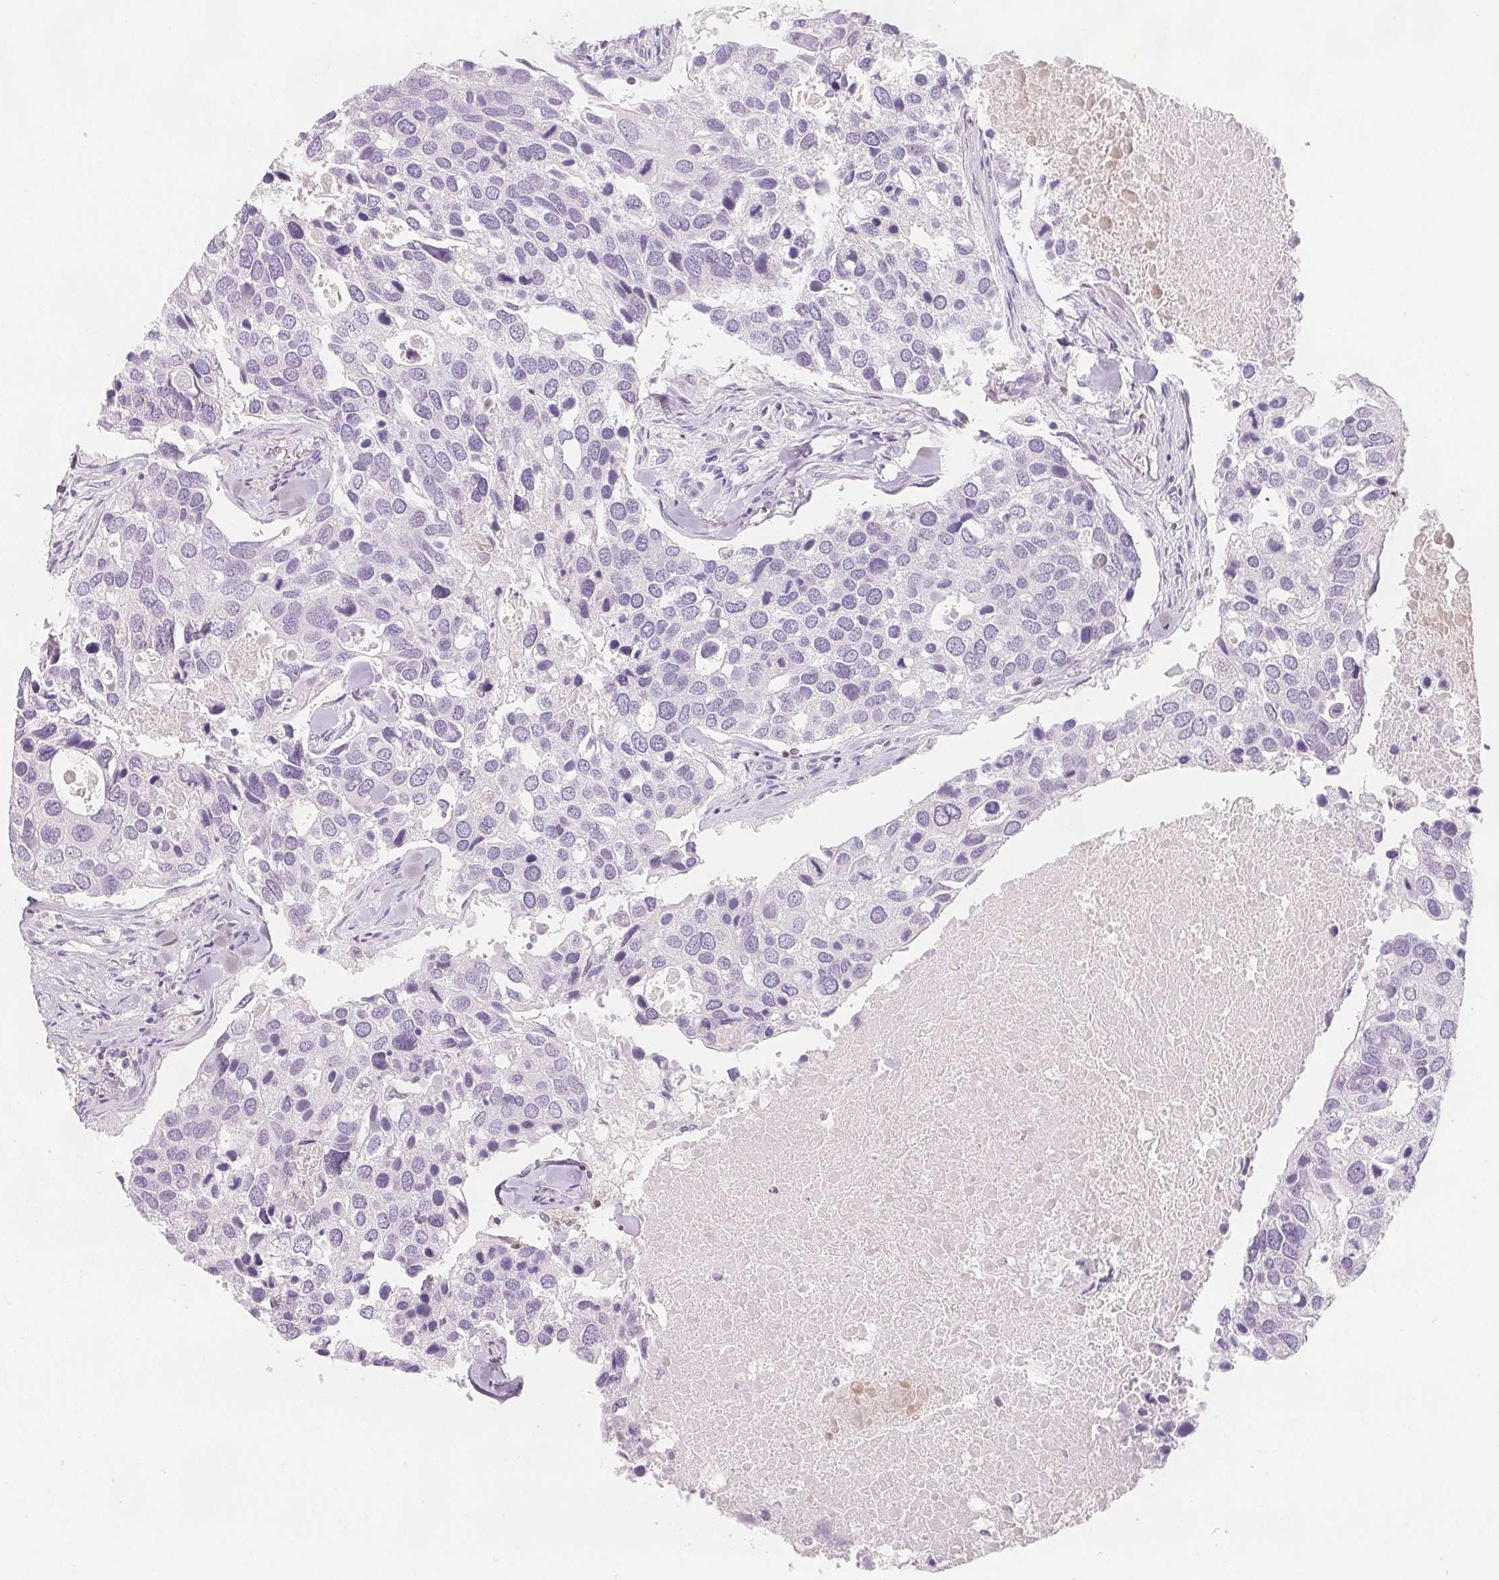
{"staining": {"intensity": "negative", "quantity": "none", "location": "none"}, "tissue": "breast cancer", "cell_type": "Tumor cells", "image_type": "cancer", "snomed": [{"axis": "morphology", "description": "Duct carcinoma"}, {"axis": "topography", "description": "Breast"}], "caption": "Tumor cells show no significant protein expression in infiltrating ductal carcinoma (breast).", "gene": "CD69", "patient": {"sex": "female", "age": 83}}